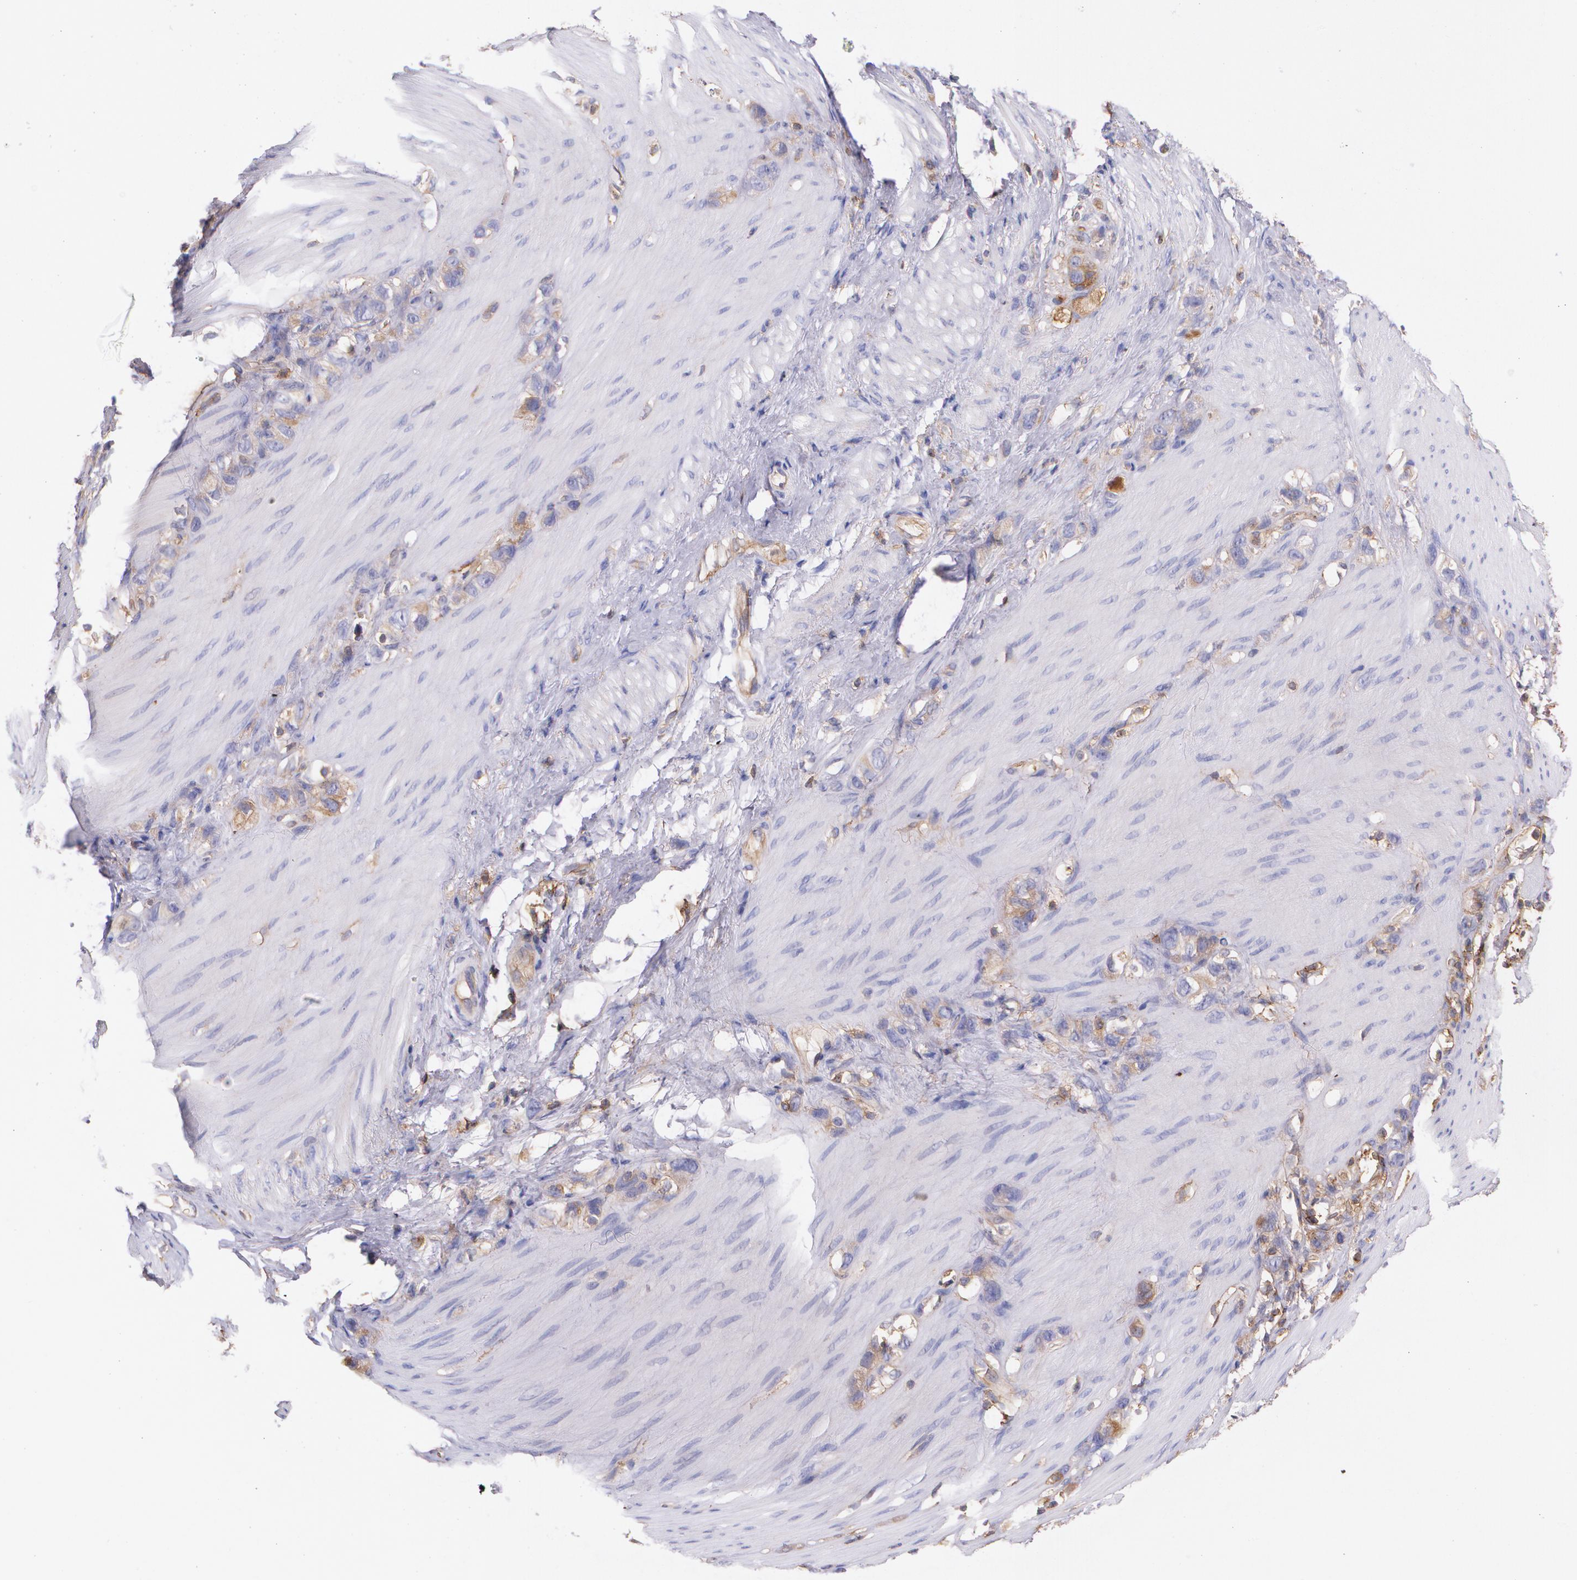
{"staining": {"intensity": "weak", "quantity": "<25%", "location": "cytoplasmic/membranous"}, "tissue": "stomach cancer", "cell_type": "Tumor cells", "image_type": "cancer", "snomed": [{"axis": "morphology", "description": "Normal tissue, NOS"}, {"axis": "morphology", "description": "Adenocarcinoma, NOS"}, {"axis": "morphology", "description": "Adenocarcinoma, High grade"}, {"axis": "topography", "description": "Stomach, upper"}, {"axis": "topography", "description": "Stomach"}], "caption": "This is an immunohistochemistry histopathology image of human stomach cancer. There is no expression in tumor cells.", "gene": "B2M", "patient": {"sex": "female", "age": 65}}